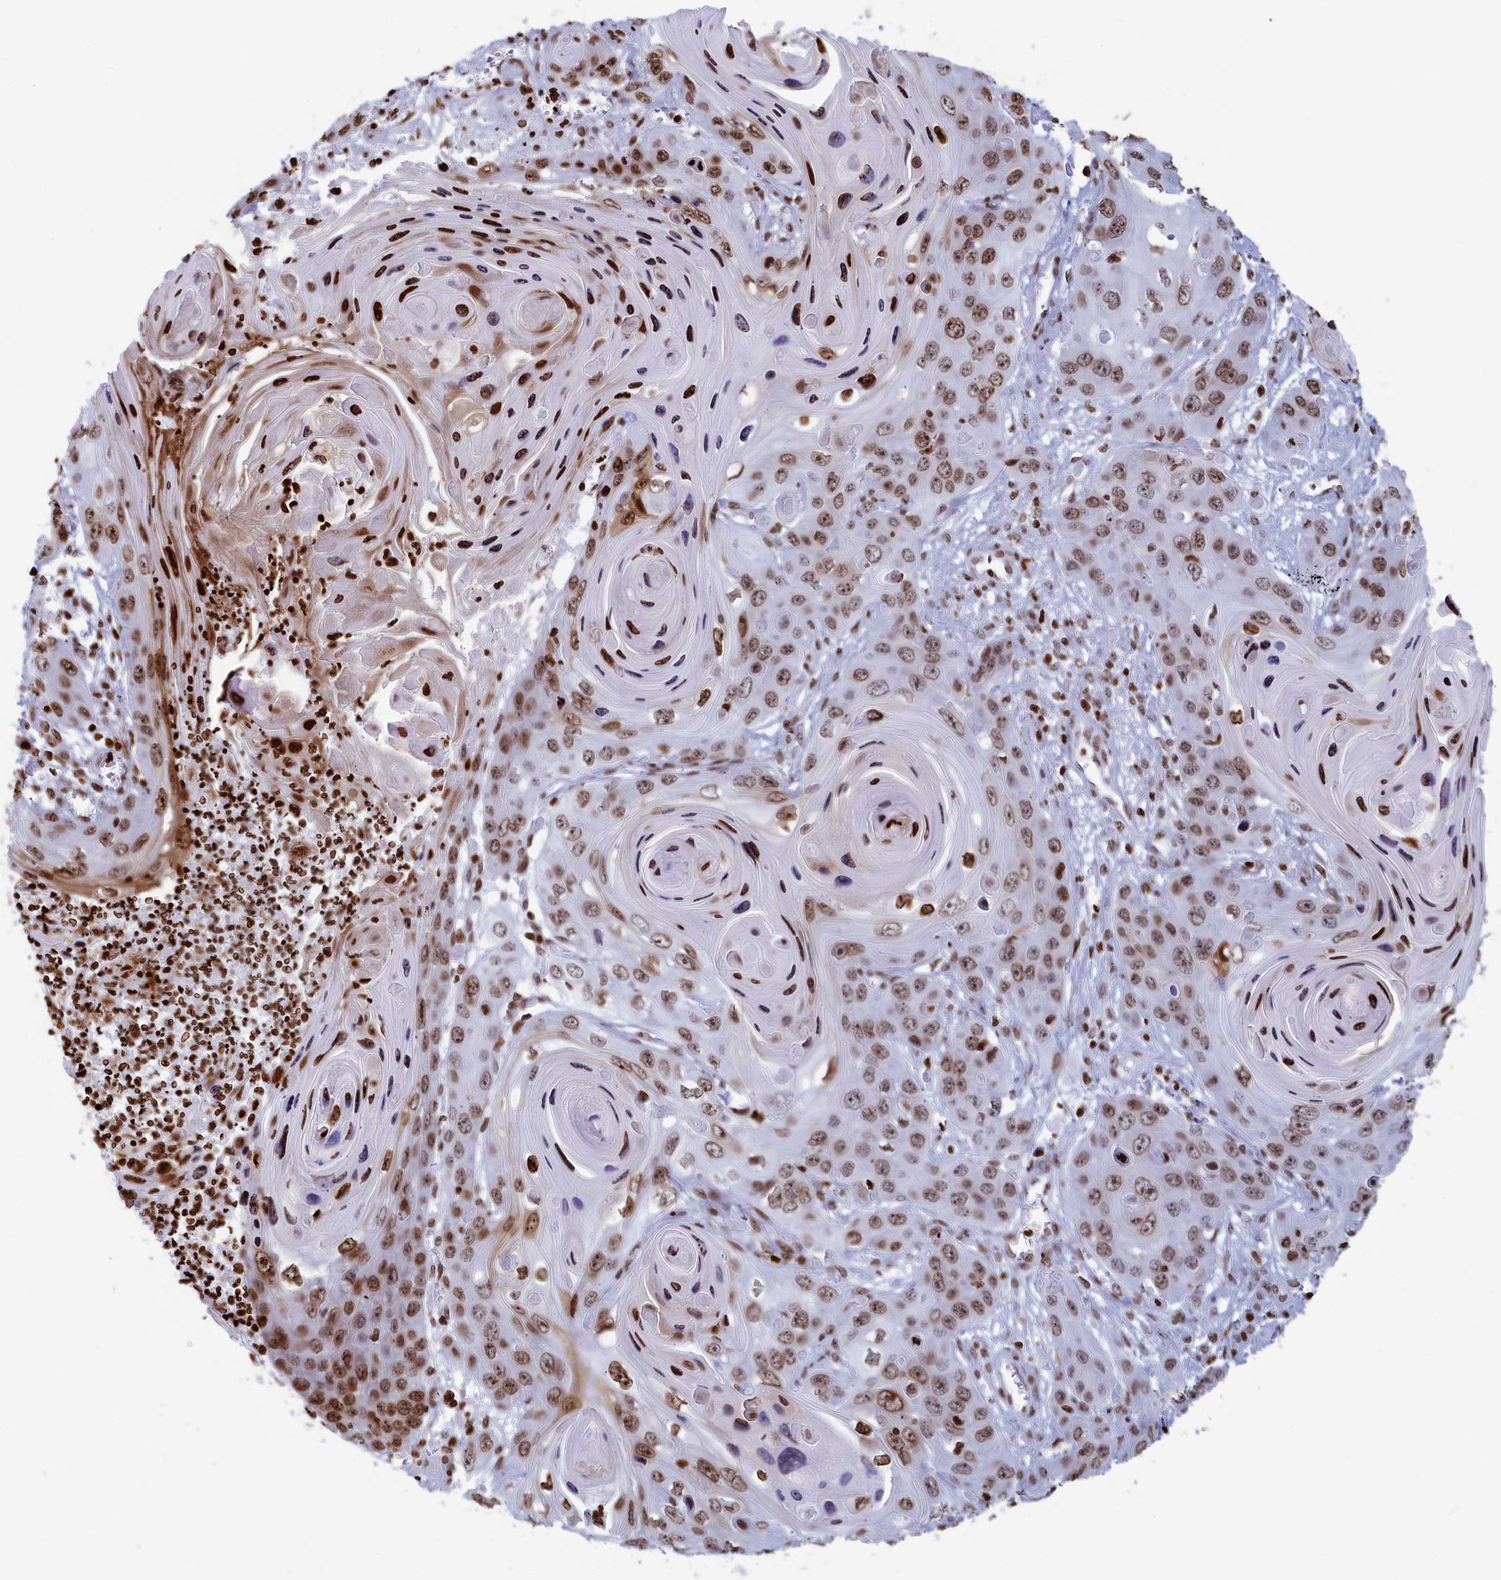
{"staining": {"intensity": "moderate", "quantity": ">75%", "location": "nuclear"}, "tissue": "skin cancer", "cell_type": "Tumor cells", "image_type": "cancer", "snomed": [{"axis": "morphology", "description": "Squamous cell carcinoma, NOS"}, {"axis": "topography", "description": "Skin"}], "caption": "Immunohistochemistry (IHC) photomicrograph of skin squamous cell carcinoma stained for a protein (brown), which demonstrates medium levels of moderate nuclear expression in about >75% of tumor cells.", "gene": "APOBEC3A", "patient": {"sex": "male", "age": 55}}